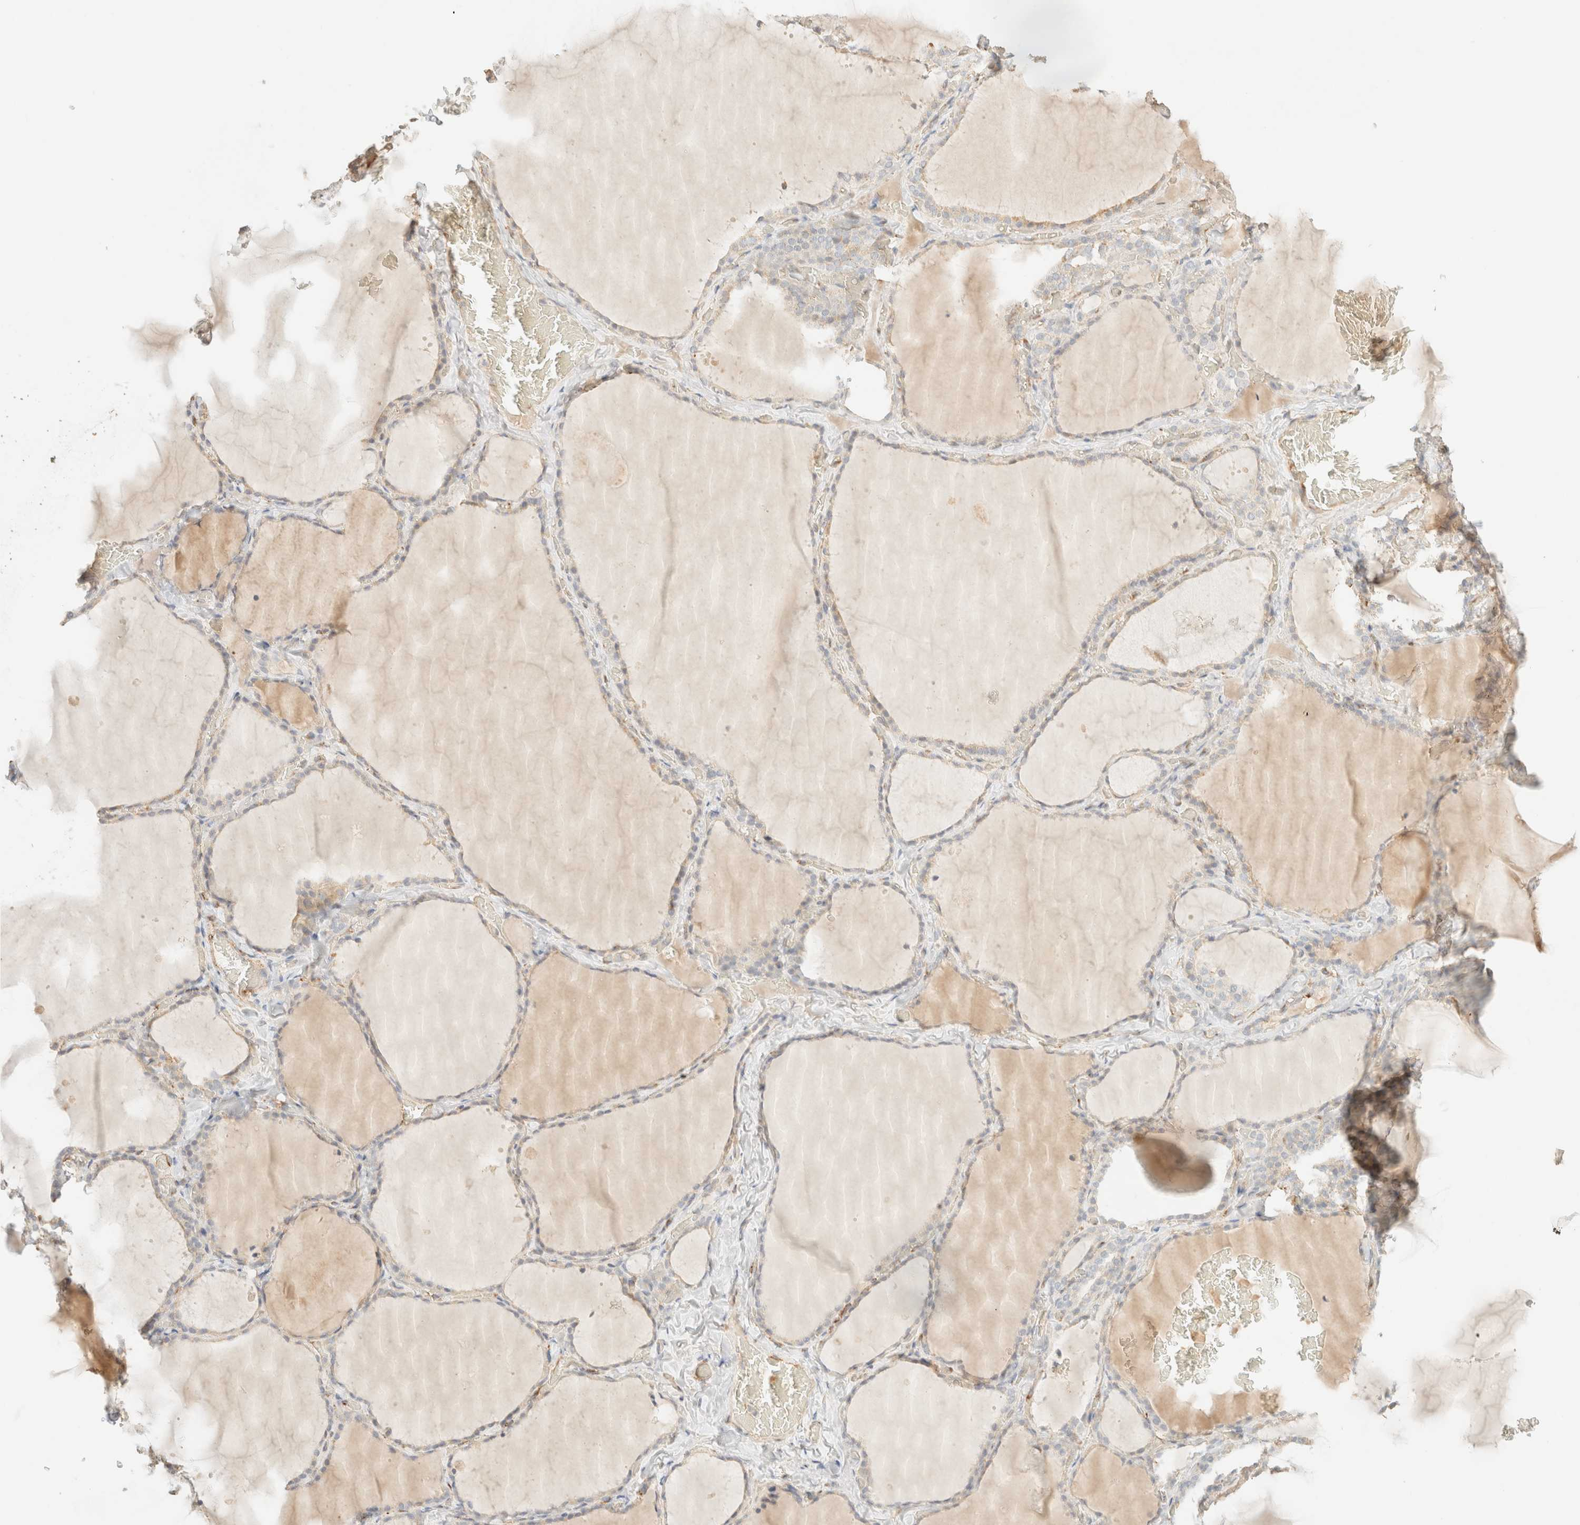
{"staining": {"intensity": "weak", "quantity": "<25%", "location": "cytoplasmic/membranous"}, "tissue": "thyroid gland", "cell_type": "Glandular cells", "image_type": "normal", "snomed": [{"axis": "morphology", "description": "Normal tissue, NOS"}, {"axis": "topography", "description": "Thyroid gland"}], "caption": "Glandular cells show no significant positivity in benign thyroid gland. (DAB (3,3'-diaminobenzidine) immunohistochemistry (IHC), high magnification).", "gene": "SPARCL1", "patient": {"sex": "female", "age": 22}}